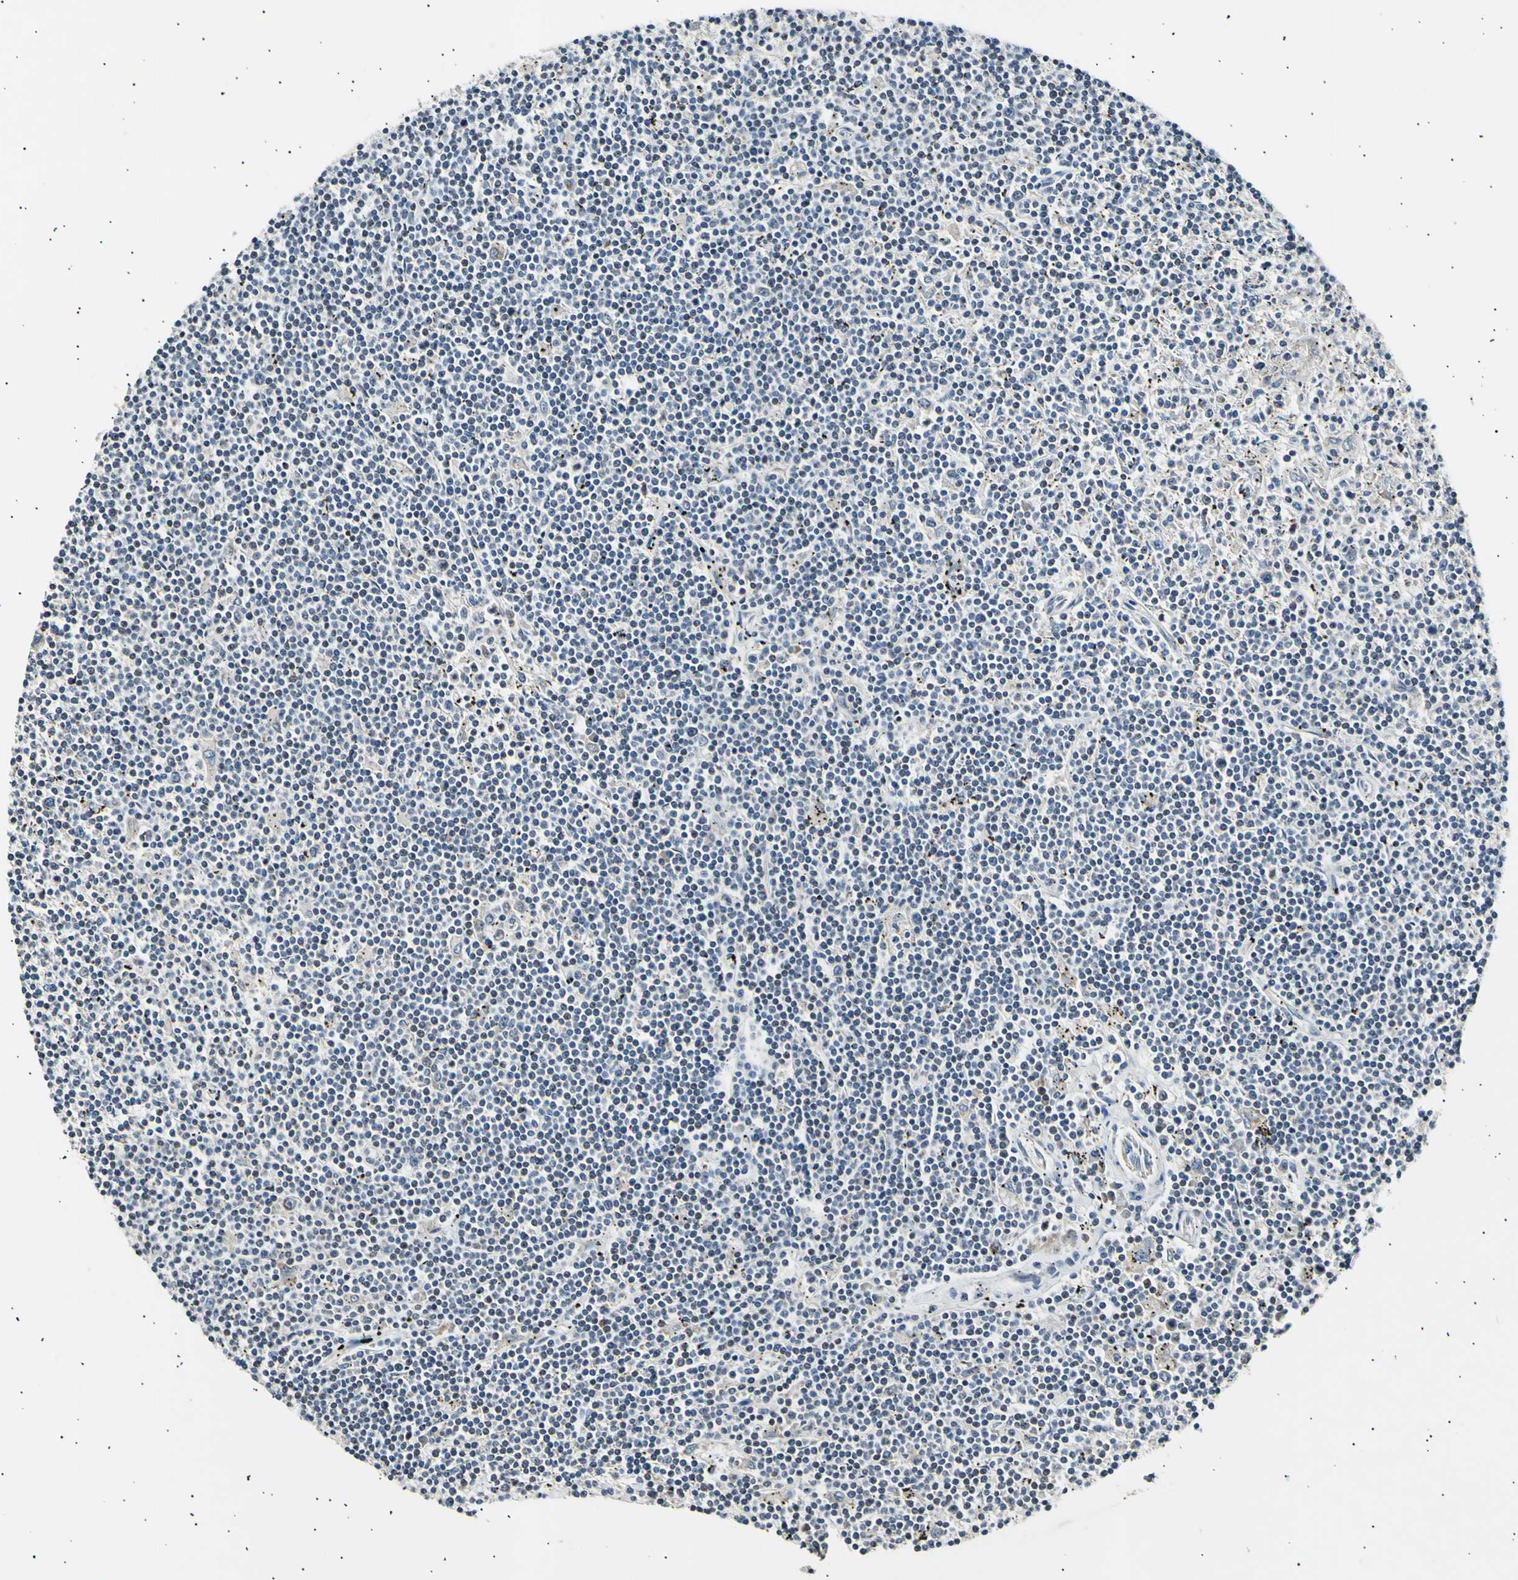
{"staining": {"intensity": "negative", "quantity": "none", "location": "none"}, "tissue": "lymphoma", "cell_type": "Tumor cells", "image_type": "cancer", "snomed": [{"axis": "morphology", "description": "Malignant lymphoma, non-Hodgkin's type, Low grade"}, {"axis": "topography", "description": "Spleen"}], "caption": "A histopathology image of lymphoma stained for a protein displays no brown staining in tumor cells.", "gene": "ITGA6", "patient": {"sex": "male", "age": 76}}